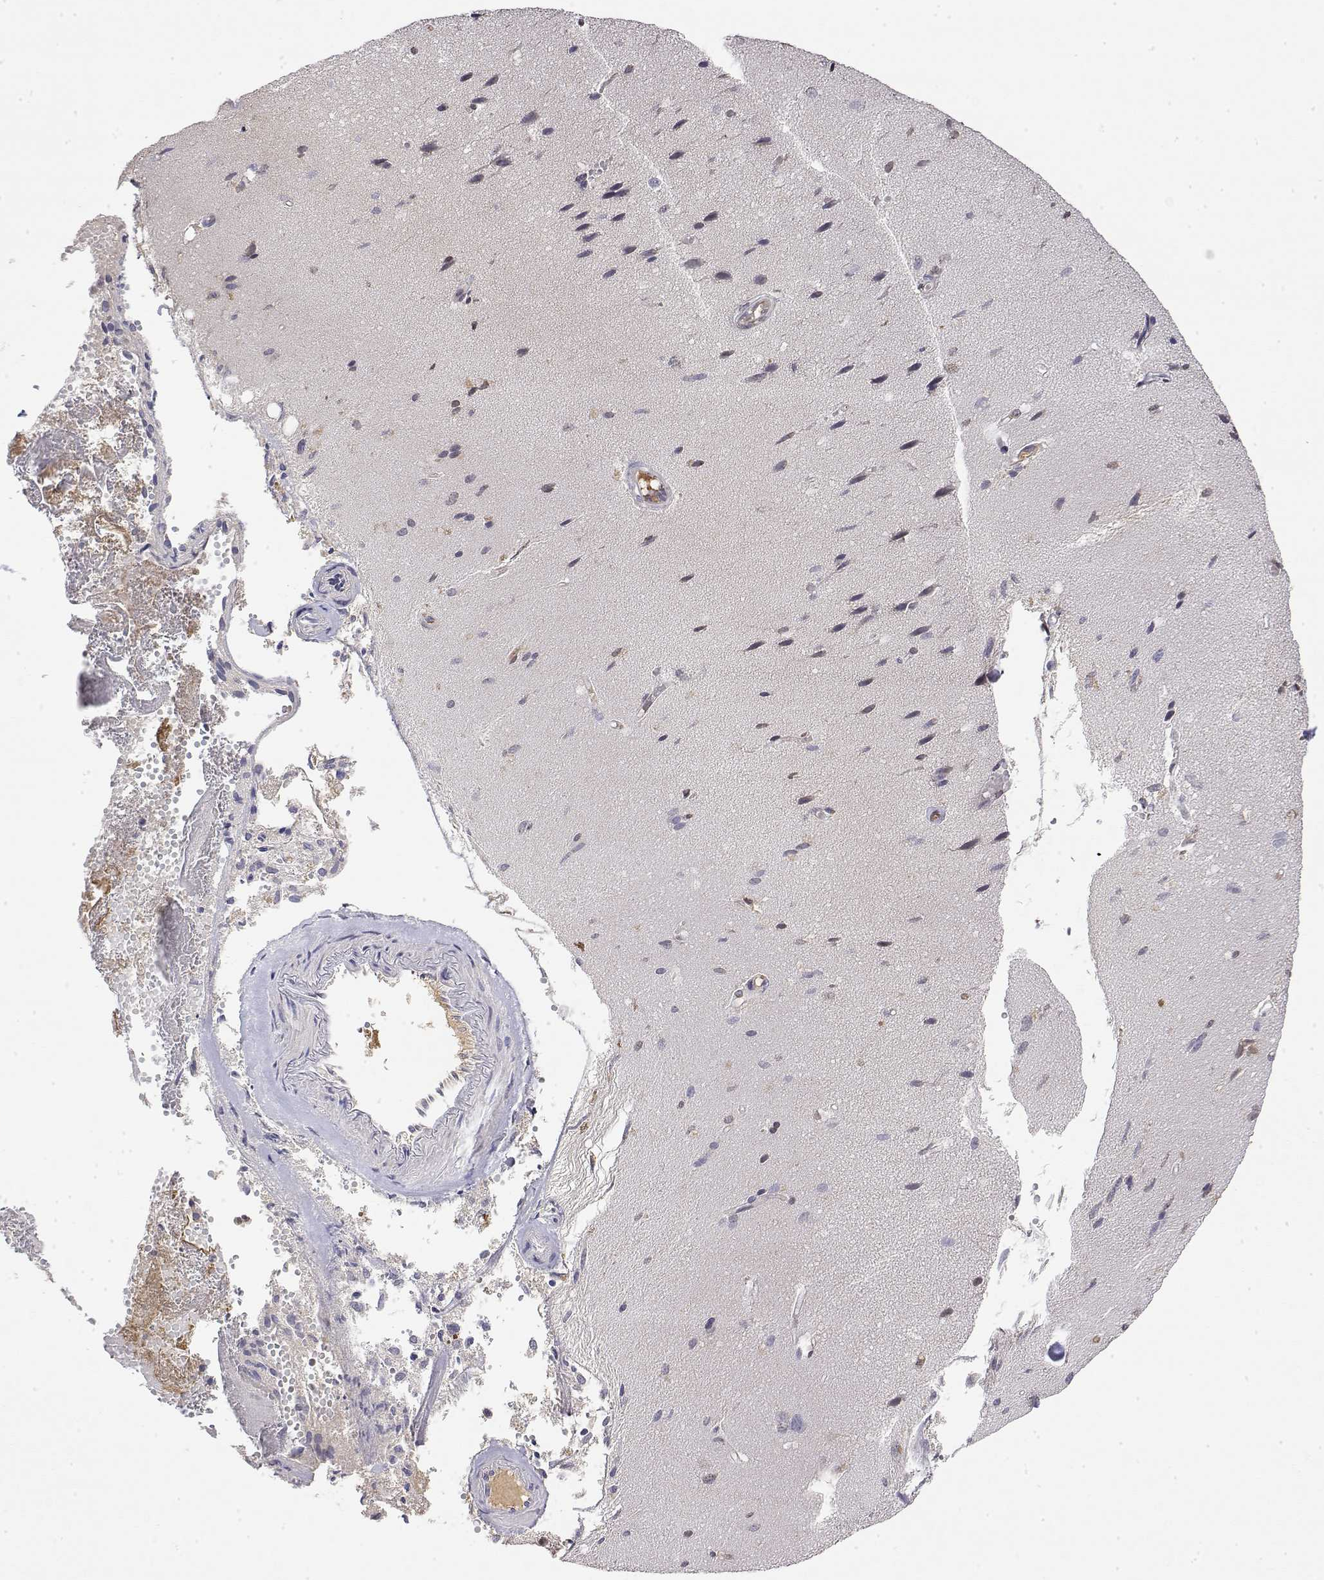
{"staining": {"intensity": "negative", "quantity": "none", "location": "none"}, "tissue": "cerebral cortex", "cell_type": "Endothelial cells", "image_type": "normal", "snomed": [{"axis": "morphology", "description": "Normal tissue, NOS"}, {"axis": "morphology", "description": "Glioma, malignant, High grade"}, {"axis": "topography", "description": "Cerebral cortex"}], "caption": "IHC photomicrograph of unremarkable cerebral cortex: human cerebral cortex stained with DAB (3,3'-diaminobenzidine) displays no significant protein positivity in endothelial cells. (Brightfield microscopy of DAB immunohistochemistry (IHC) at high magnification).", "gene": "IGFBP4", "patient": {"sex": "male", "age": 71}}